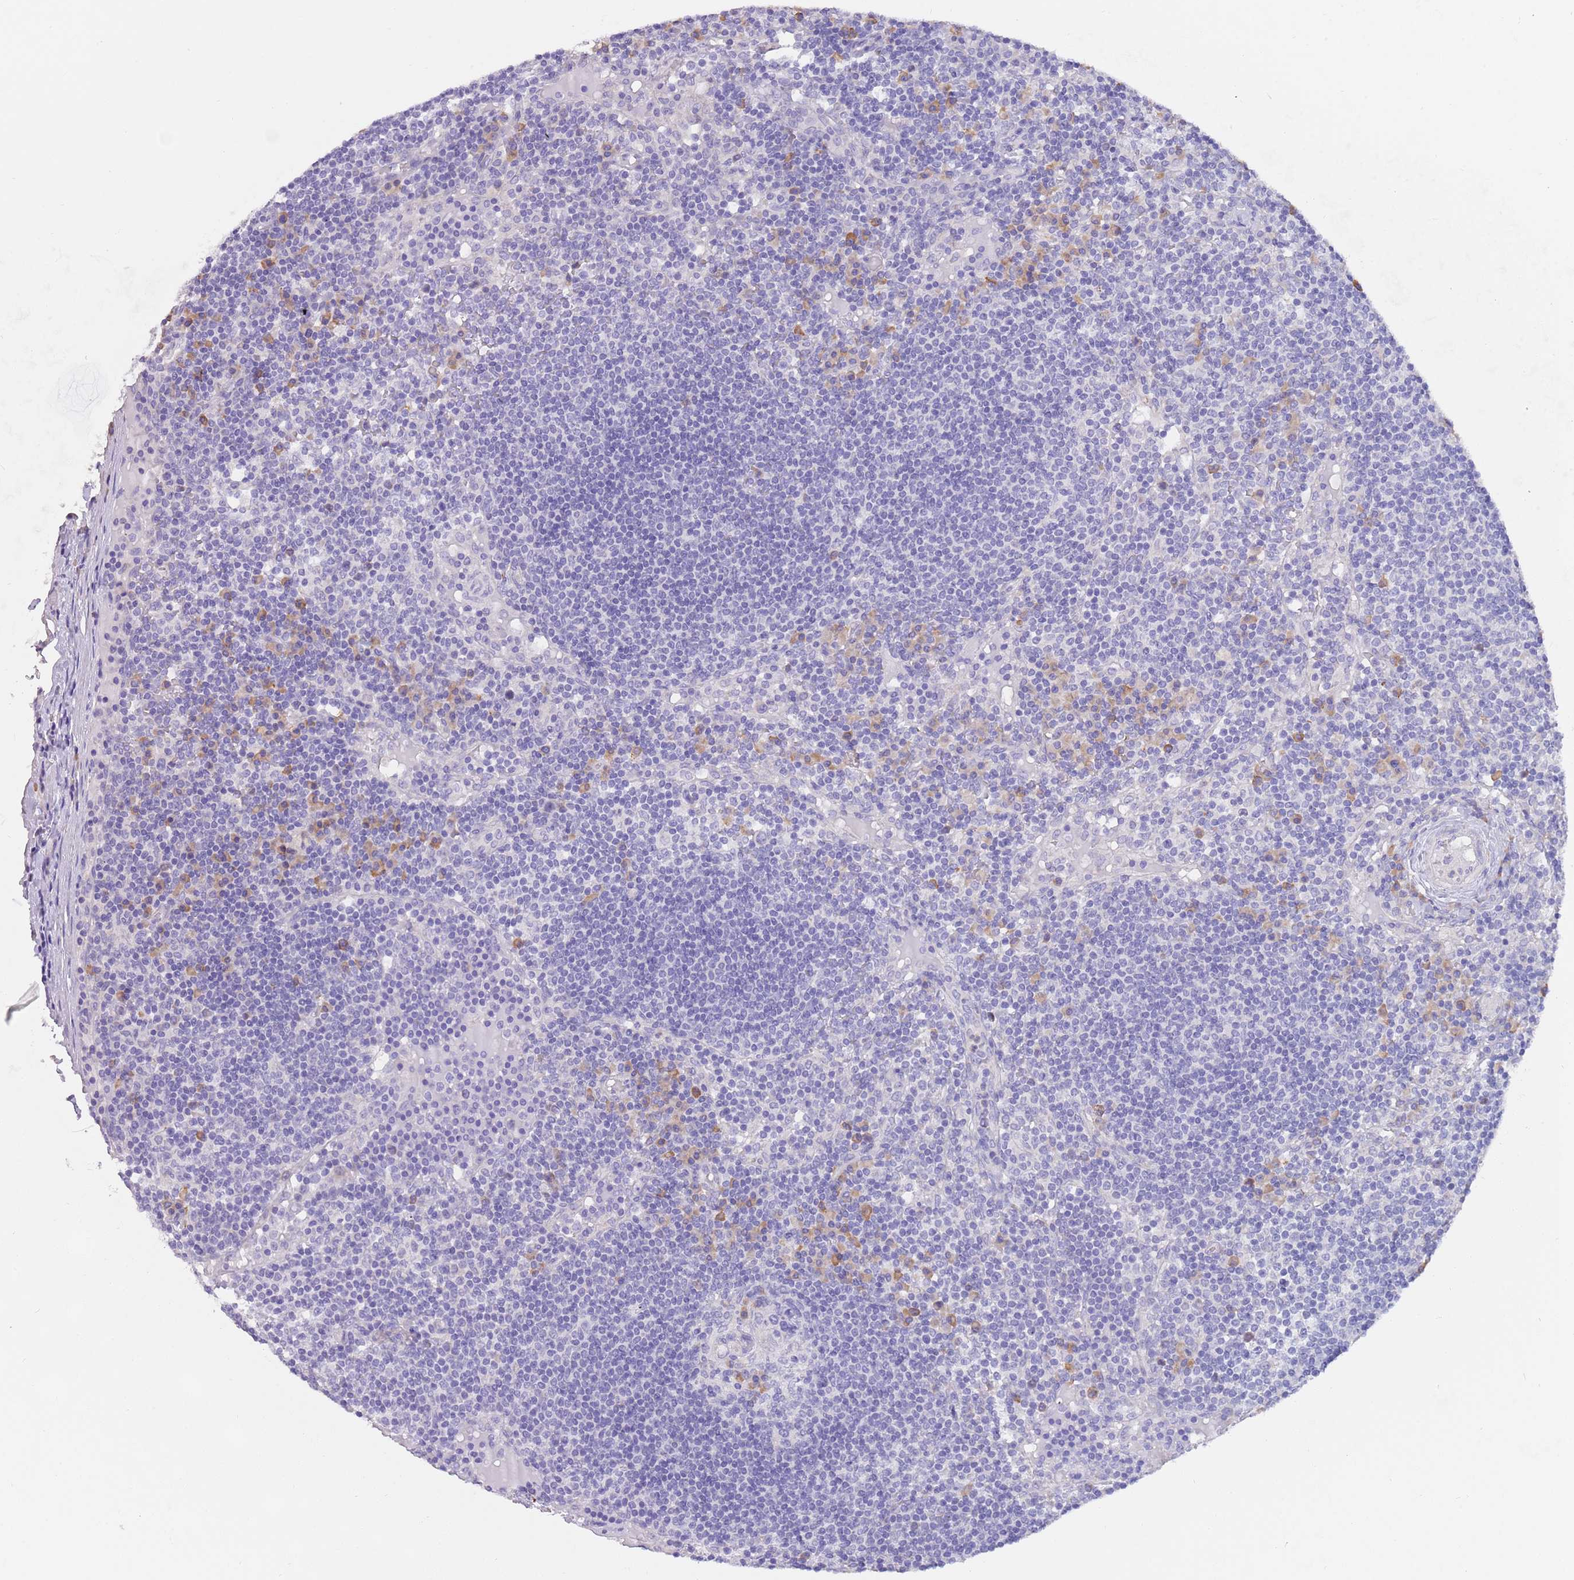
{"staining": {"intensity": "weak", "quantity": "<25%", "location": "cytoplasmic/membranous"}, "tissue": "lymph node", "cell_type": "Germinal center cells", "image_type": "normal", "snomed": [{"axis": "morphology", "description": "Normal tissue, NOS"}, {"axis": "topography", "description": "Lymph node"}], "caption": "Immunohistochemistry of unremarkable lymph node exhibits no positivity in germinal center cells.", "gene": "CCDC149", "patient": {"sex": "male", "age": 53}}